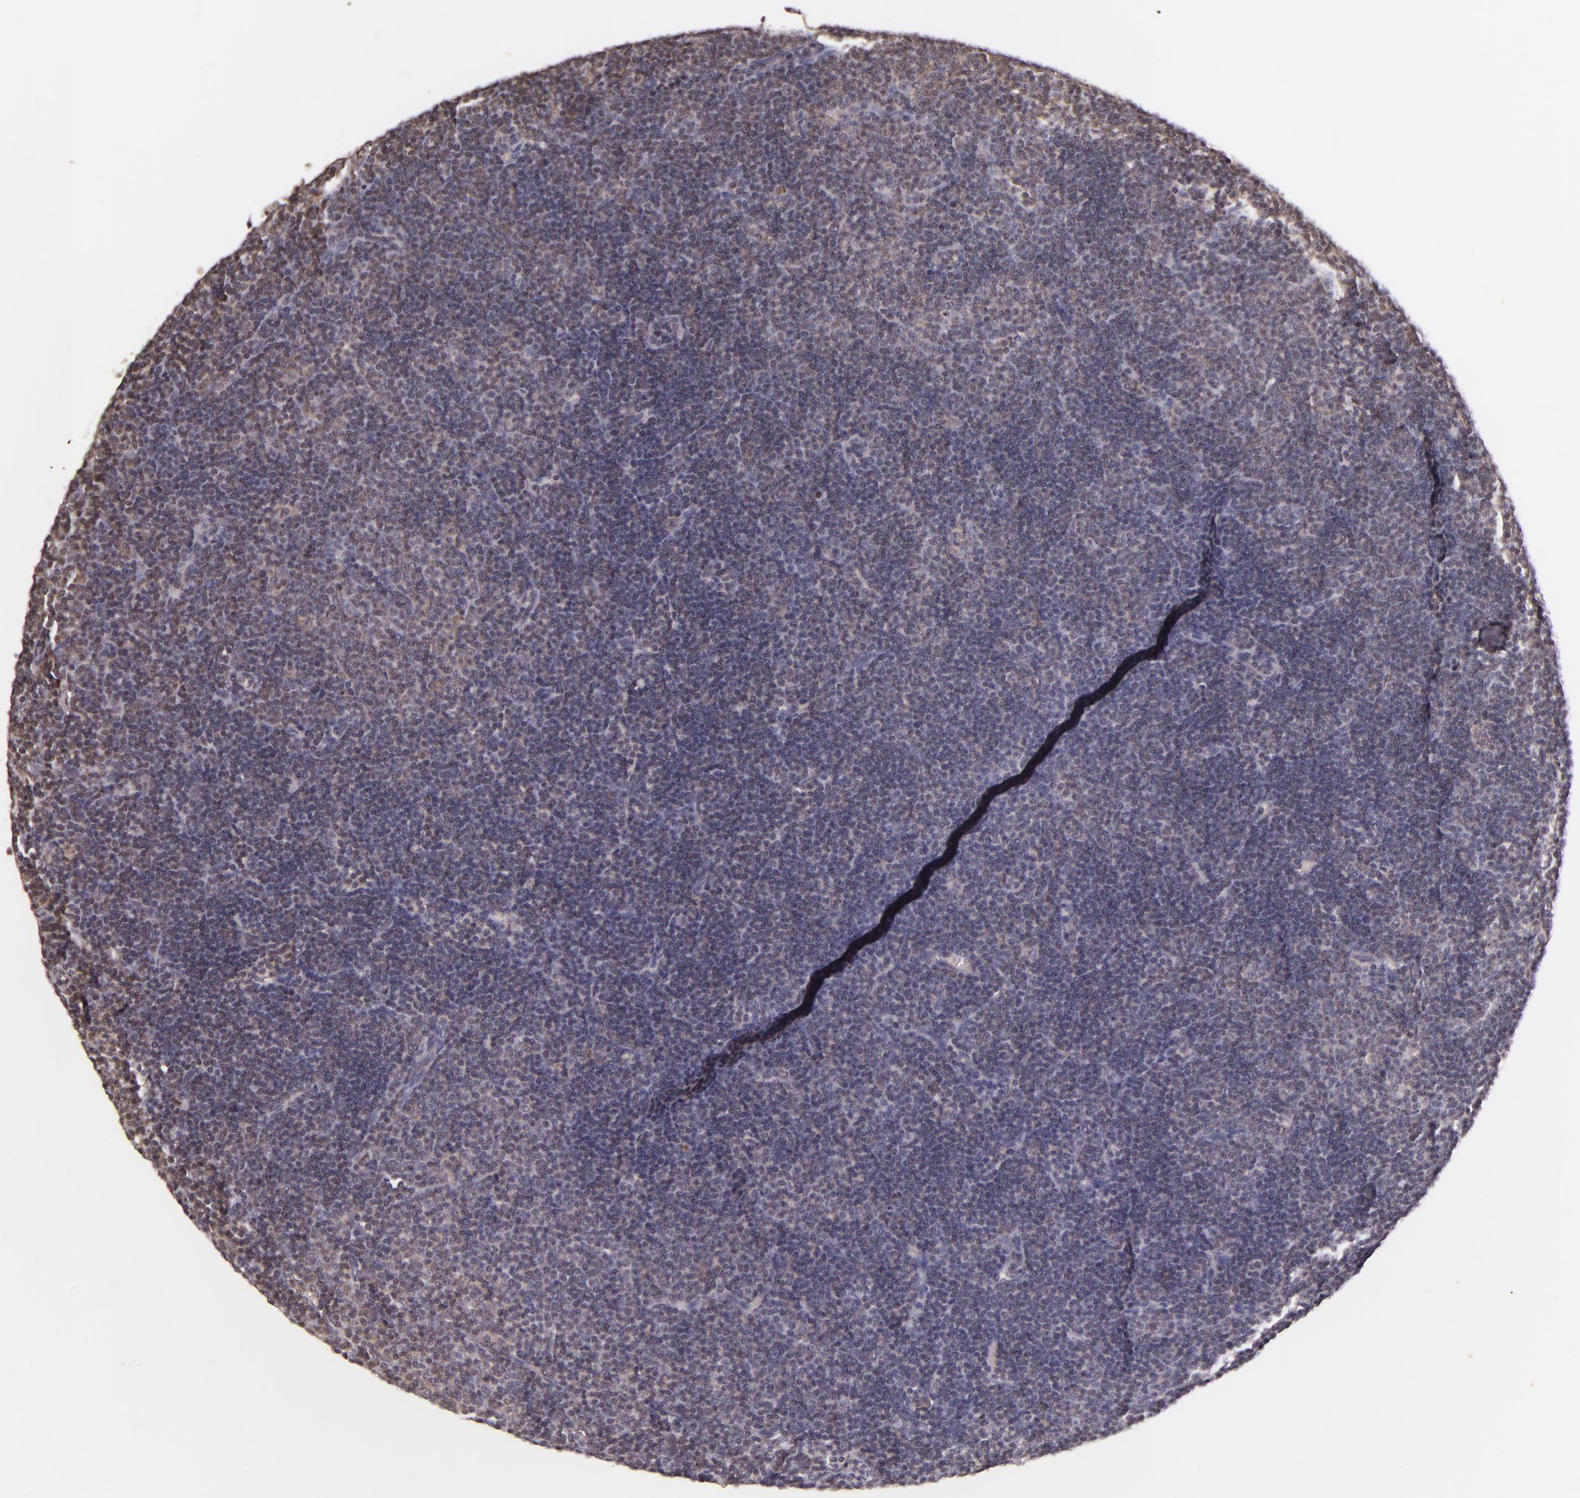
{"staining": {"intensity": "weak", "quantity": "25%-75%", "location": "cytoplasmic/membranous"}, "tissue": "lymphoma", "cell_type": "Tumor cells", "image_type": "cancer", "snomed": [{"axis": "morphology", "description": "Malignant lymphoma, non-Hodgkin's type, Low grade"}, {"axis": "topography", "description": "Lymph node"}], "caption": "High-magnification brightfield microscopy of lymphoma stained with DAB (brown) and counterstained with hematoxylin (blue). tumor cells exhibit weak cytoplasmic/membranous positivity is seen in approximately25%-75% of cells.", "gene": "CASP8", "patient": {"sex": "male", "age": 57}}